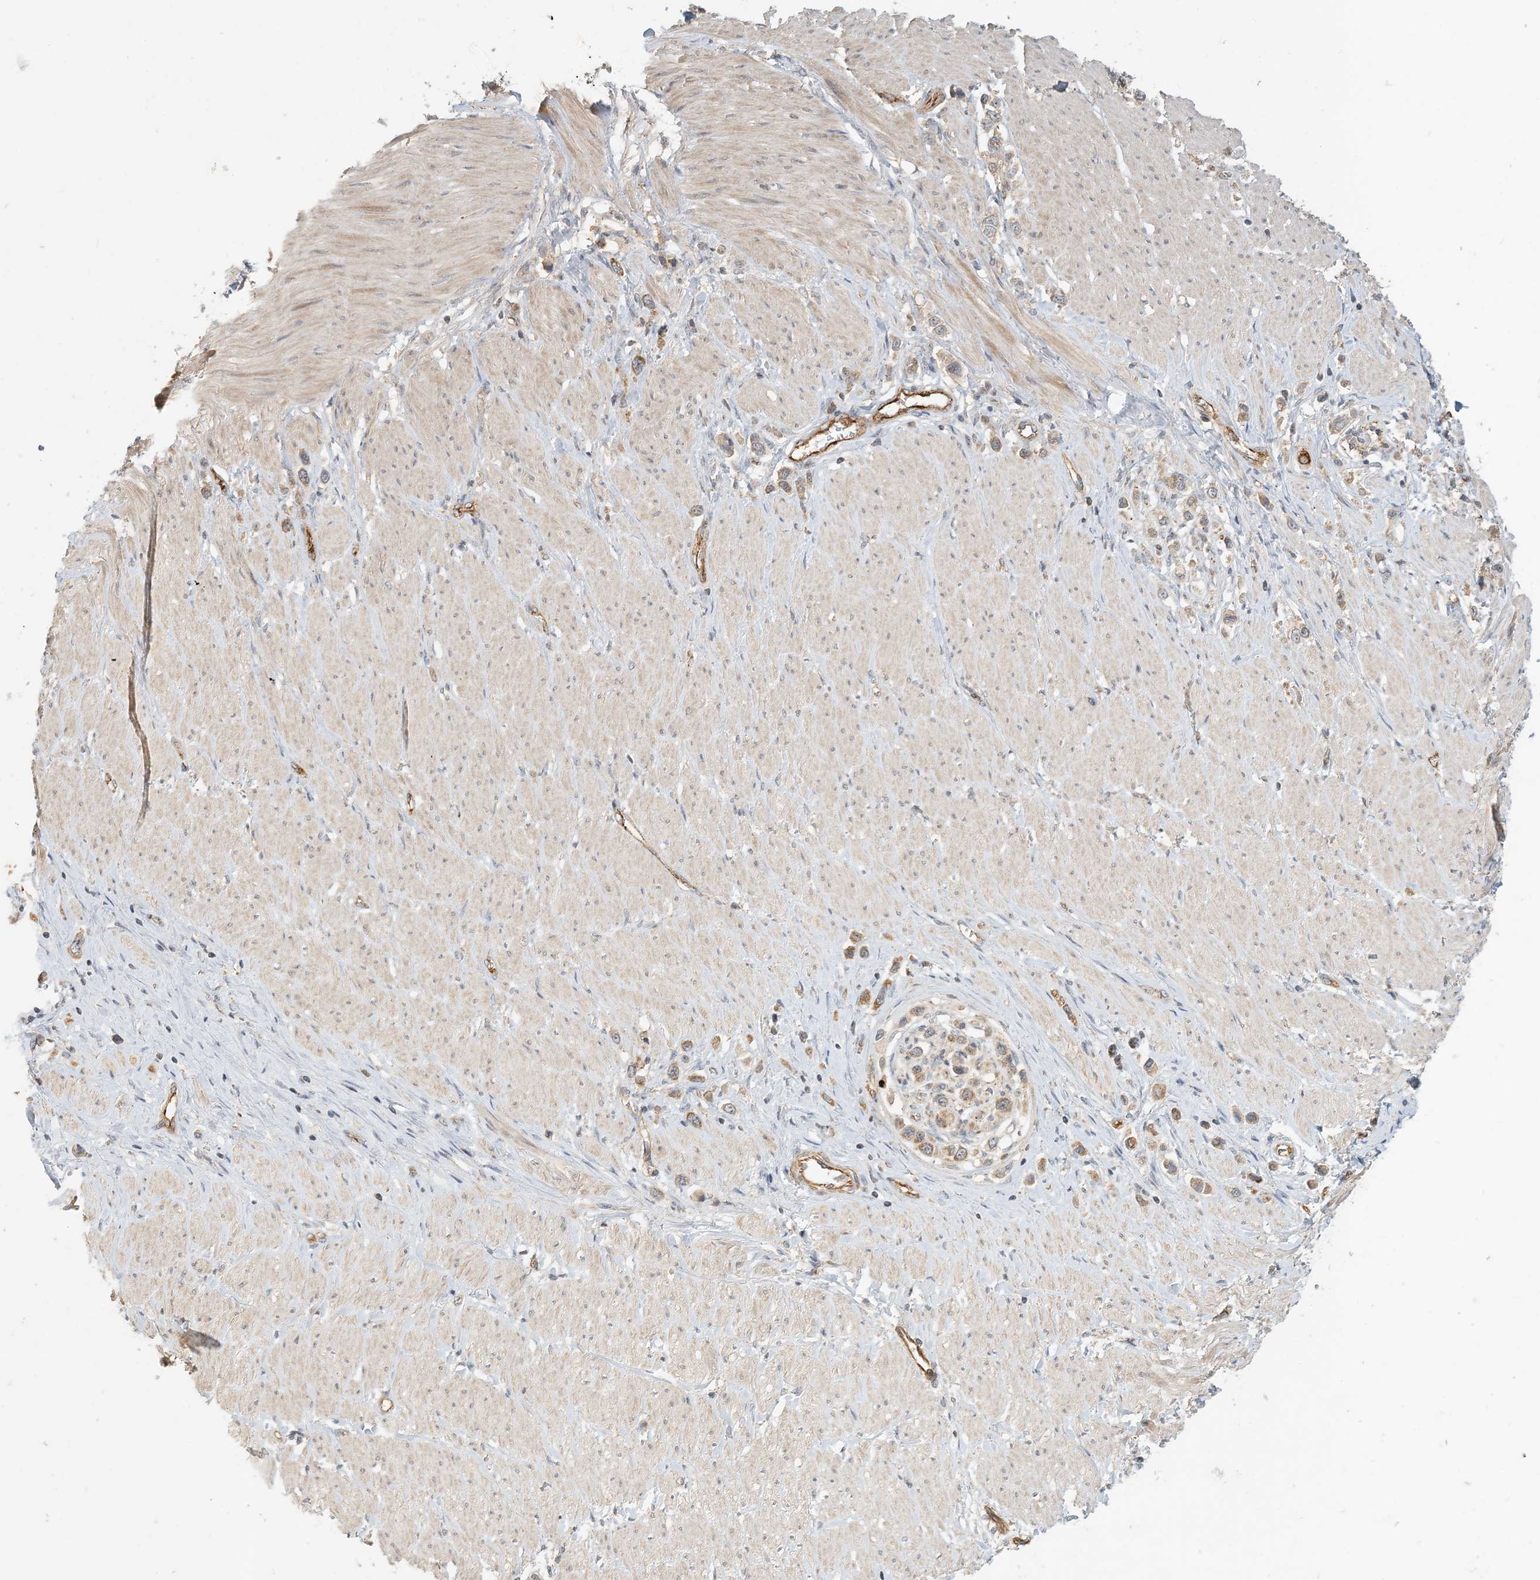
{"staining": {"intensity": "moderate", "quantity": ">75%", "location": "cytoplasmic/membranous"}, "tissue": "stomach cancer", "cell_type": "Tumor cells", "image_type": "cancer", "snomed": [{"axis": "morphology", "description": "Normal tissue, NOS"}, {"axis": "morphology", "description": "Adenocarcinoma, NOS"}, {"axis": "topography", "description": "Stomach, upper"}, {"axis": "topography", "description": "Stomach"}], "caption": "Immunohistochemistry (IHC) of stomach cancer reveals medium levels of moderate cytoplasmic/membranous positivity in about >75% of tumor cells.", "gene": "ZBTB3", "patient": {"sex": "female", "age": 65}}